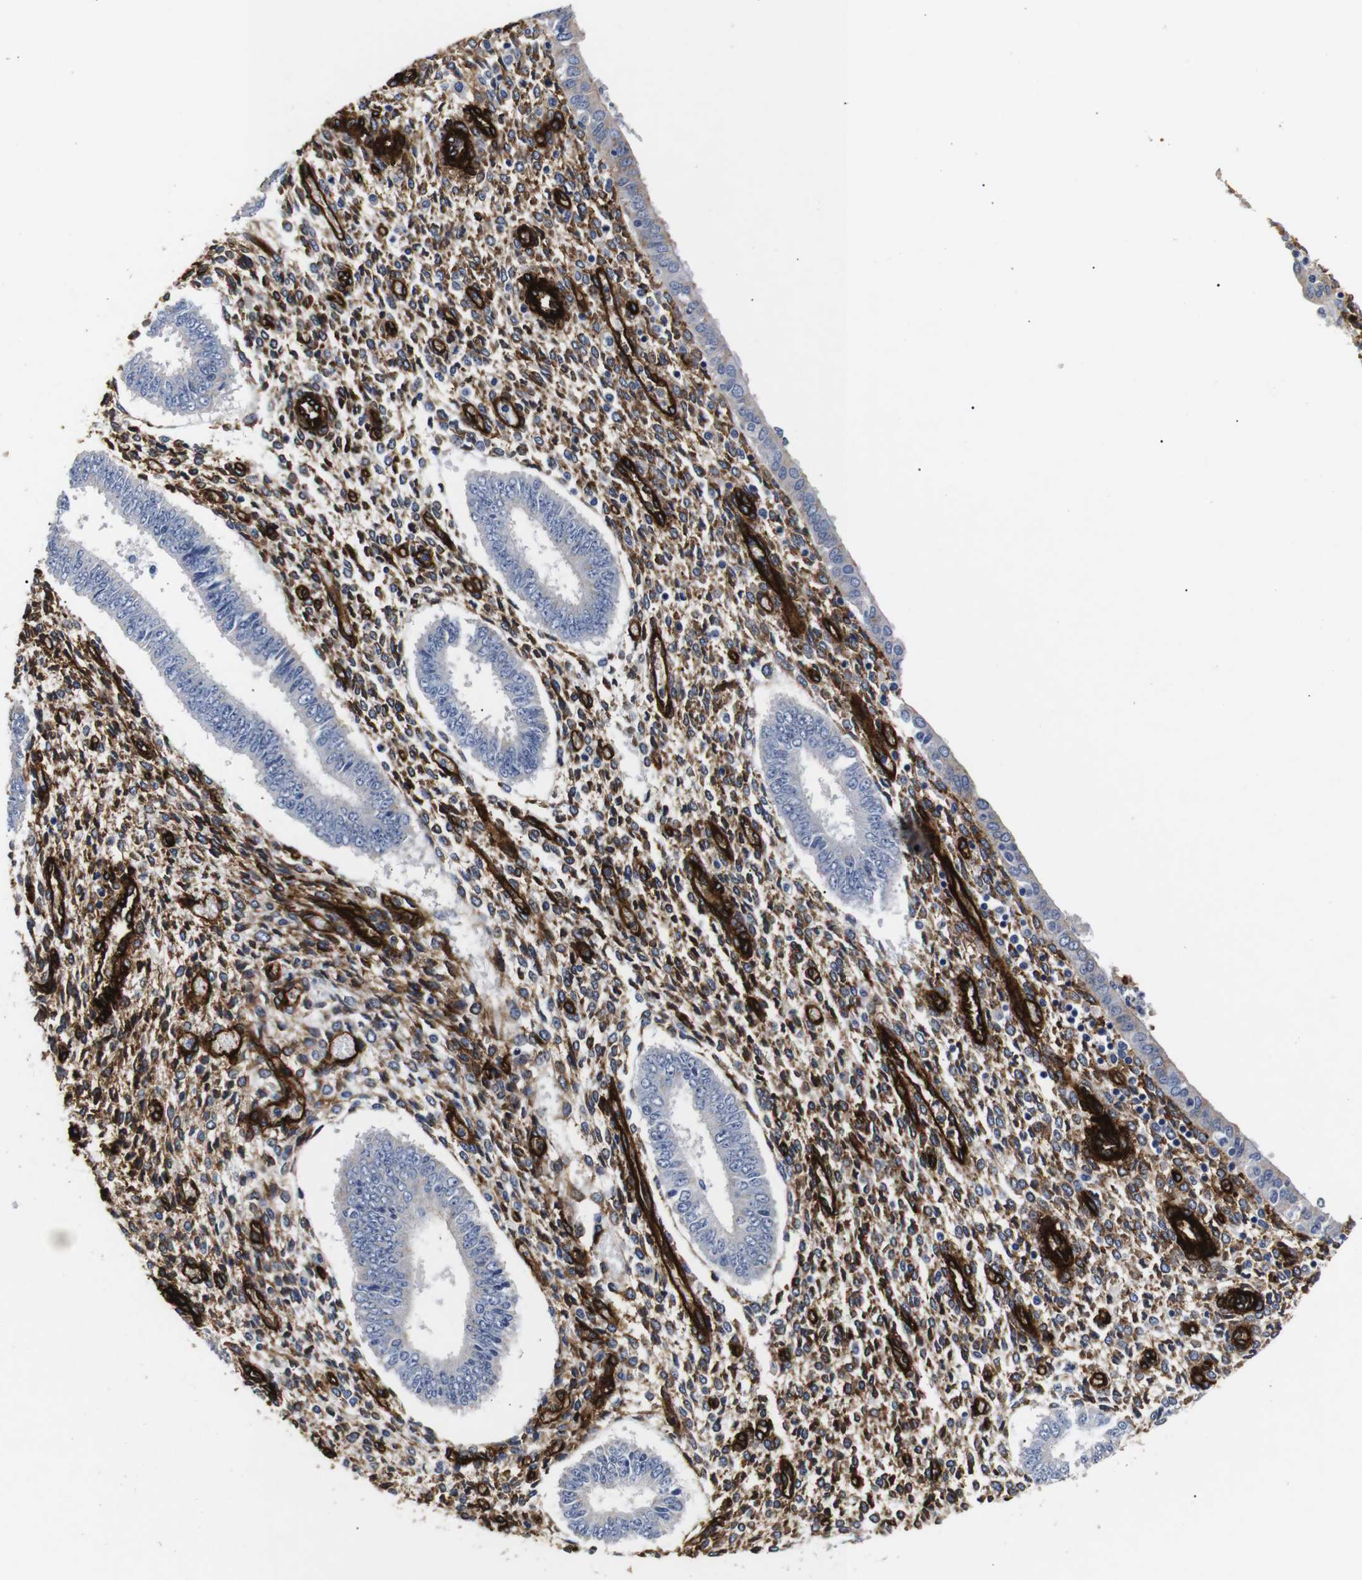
{"staining": {"intensity": "strong", "quantity": ">75%", "location": "cytoplasmic/membranous"}, "tissue": "endometrium", "cell_type": "Cells in endometrial stroma", "image_type": "normal", "snomed": [{"axis": "morphology", "description": "Normal tissue, NOS"}, {"axis": "topography", "description": "Endometrium"}], "caption": "Protein staining by IHC shows strong cytoplasmic/membranous staining in approximately >75% of cells in endometrial stroma in benign endometrium.", "gene": "CAV2", "patient": {"sex": "female", "age": 35}}